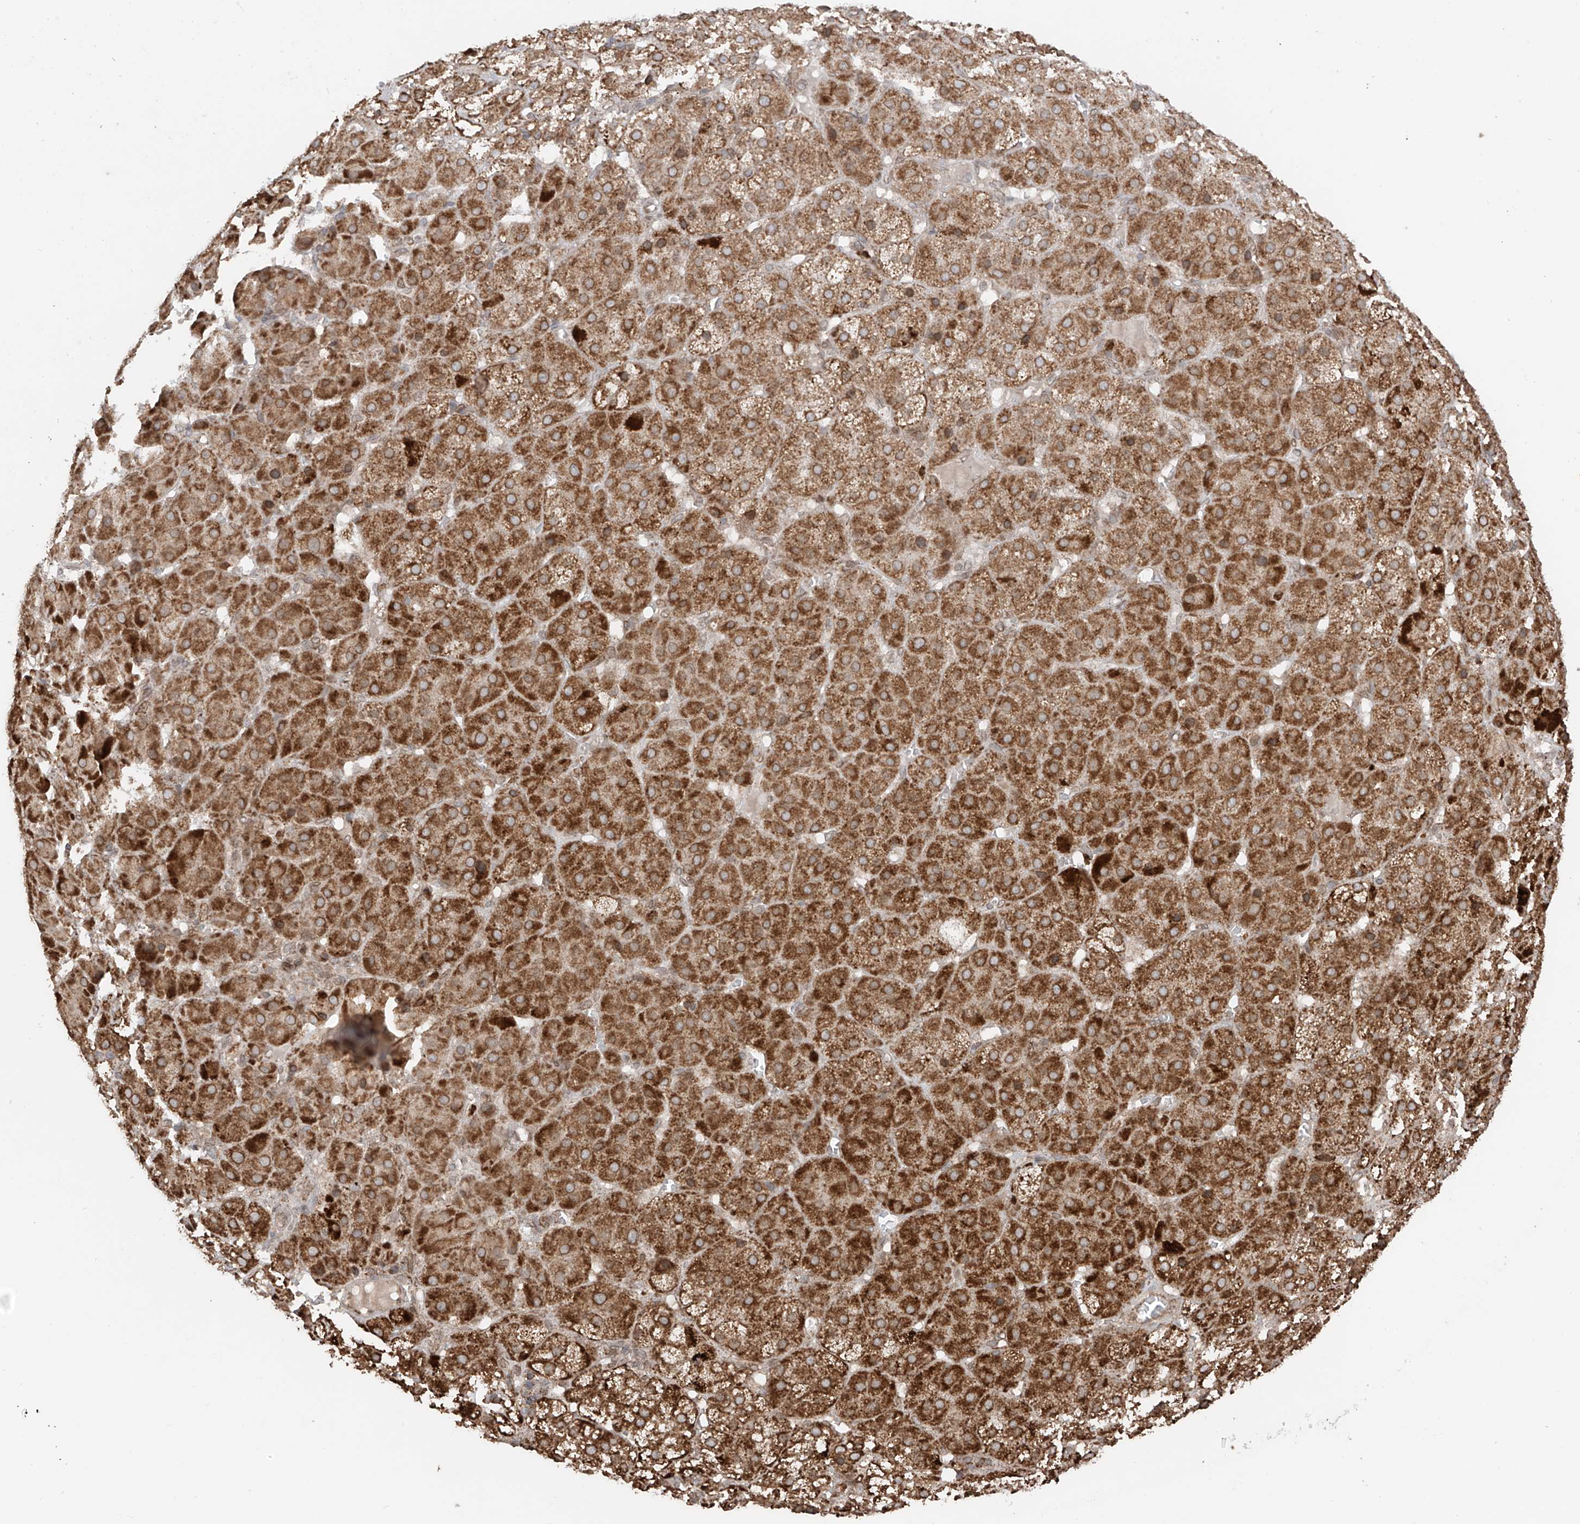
{"staining": {"intensity": "strong", "quantity": "25%-75%", "location": "cytoplasmic/membranous"}, "tissue": "adrenal gland", "cell_type": "Glandular cells", "image_type": "normal", "snomed": [{"axis": "morphology", "description": "Normal tissue, NOS"}, {"axis": "topography", "description": "Adrenal gland"}], "caption": "Immunohistochemistry (IHC) photomicrograph of unremarkable adrenal gland: human adrenal gland stained using immunohistochemistry (IHC) reveals high levels of strong protein expression localized specifically in the cytoplasmic/membranous of glandular cells, appearing as a cytoplasmic/membranous brown color.", "gene": "AHCTF1", "patient": {"sex": "female", "age": 57}}